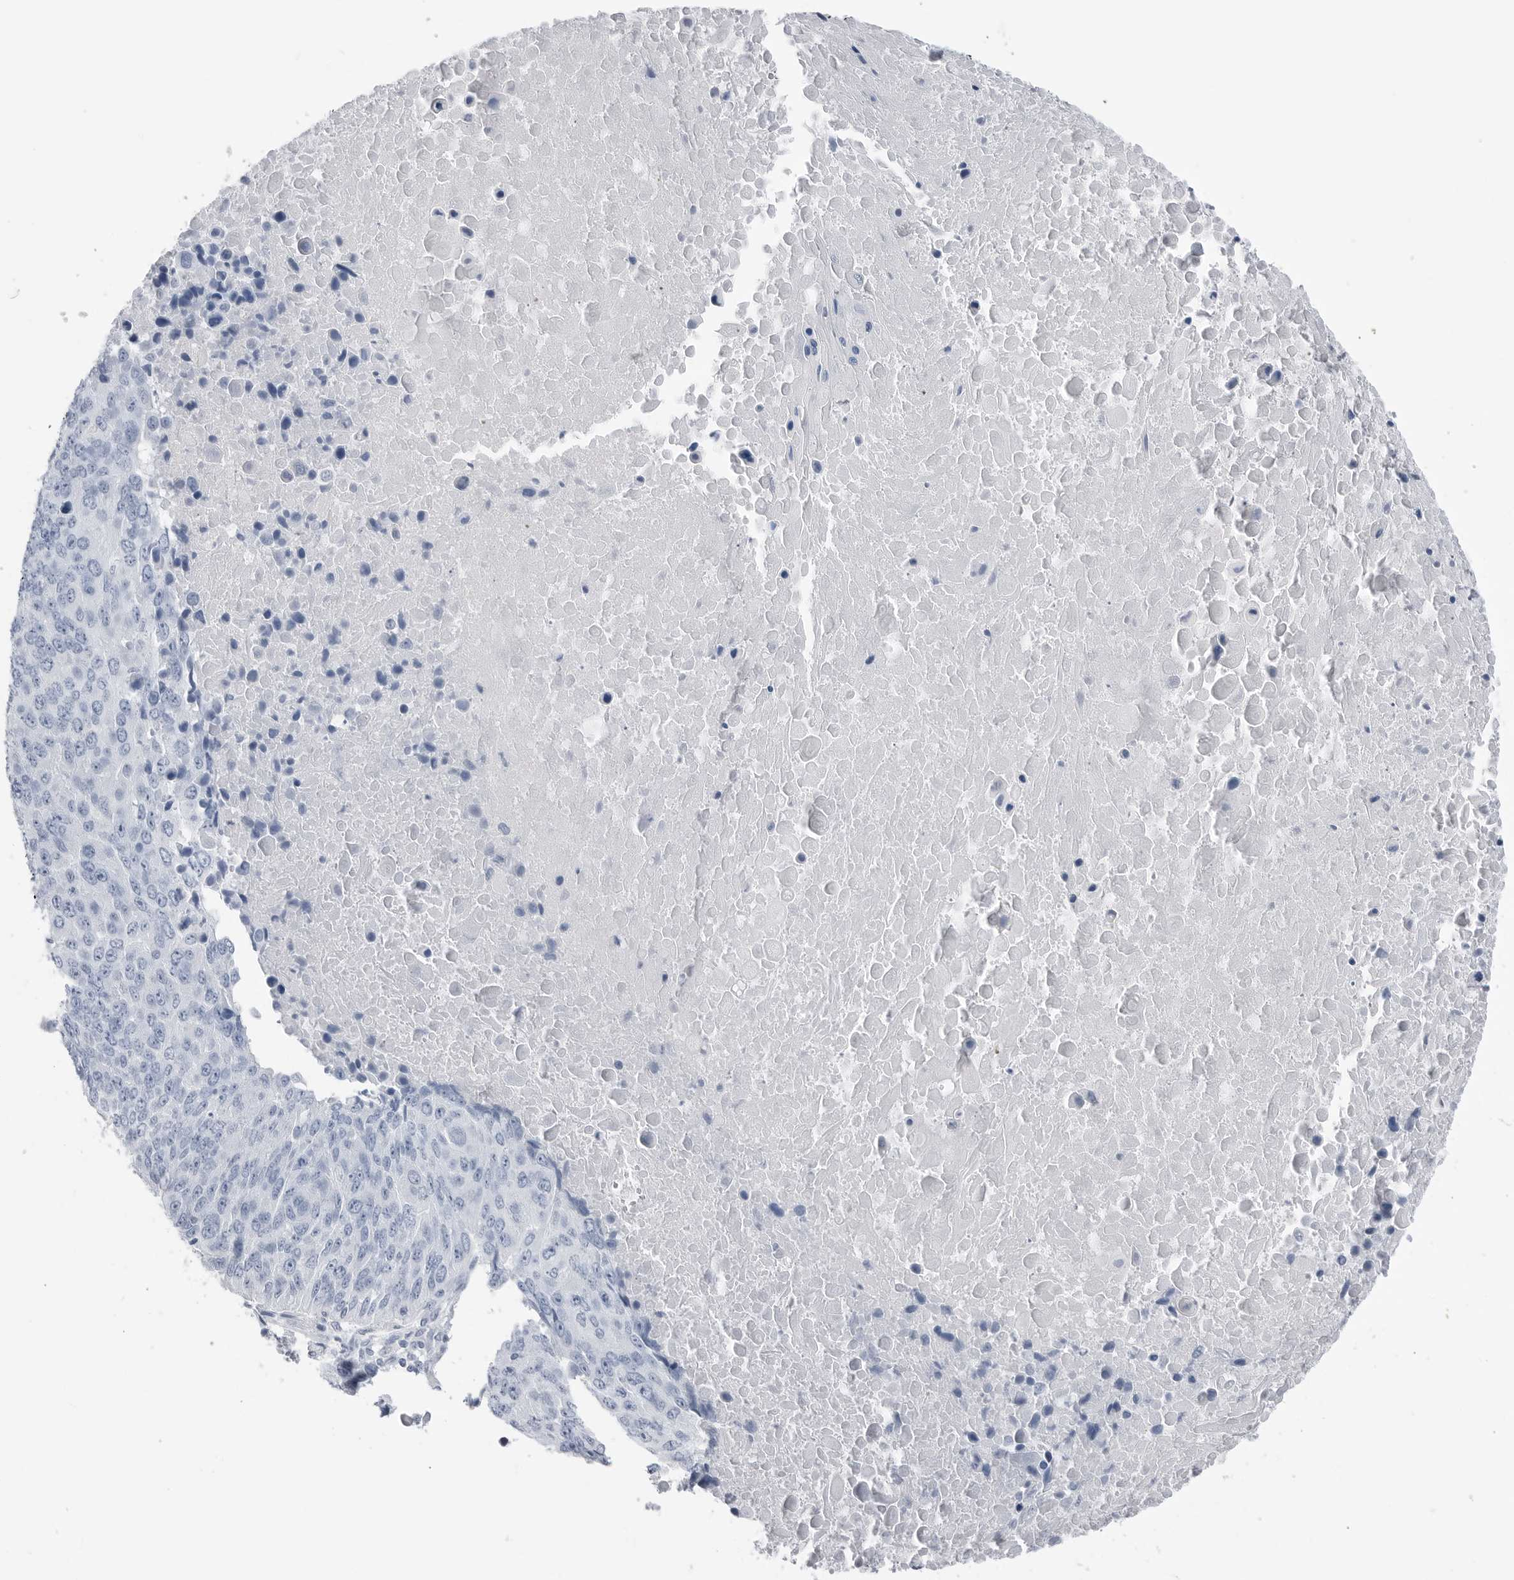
{"staining": {"intensity": "negative", "quantity": "none", "location": "none"}, "tissue": "lung cancer", "cell_type": "Tumor cells", "image_type": "cancer", "snomed": [{"axis": "morphology", "description": "Squamous cell carcinoma, NOS"}, {"axis": "topography", "description": "Lung"}], "caption": "Tumor cells are negative for protein expression in human squamous cell carcinoma (lung).", "gene": "ABHD12", "patient": {"sex": "male", "age": 66}}